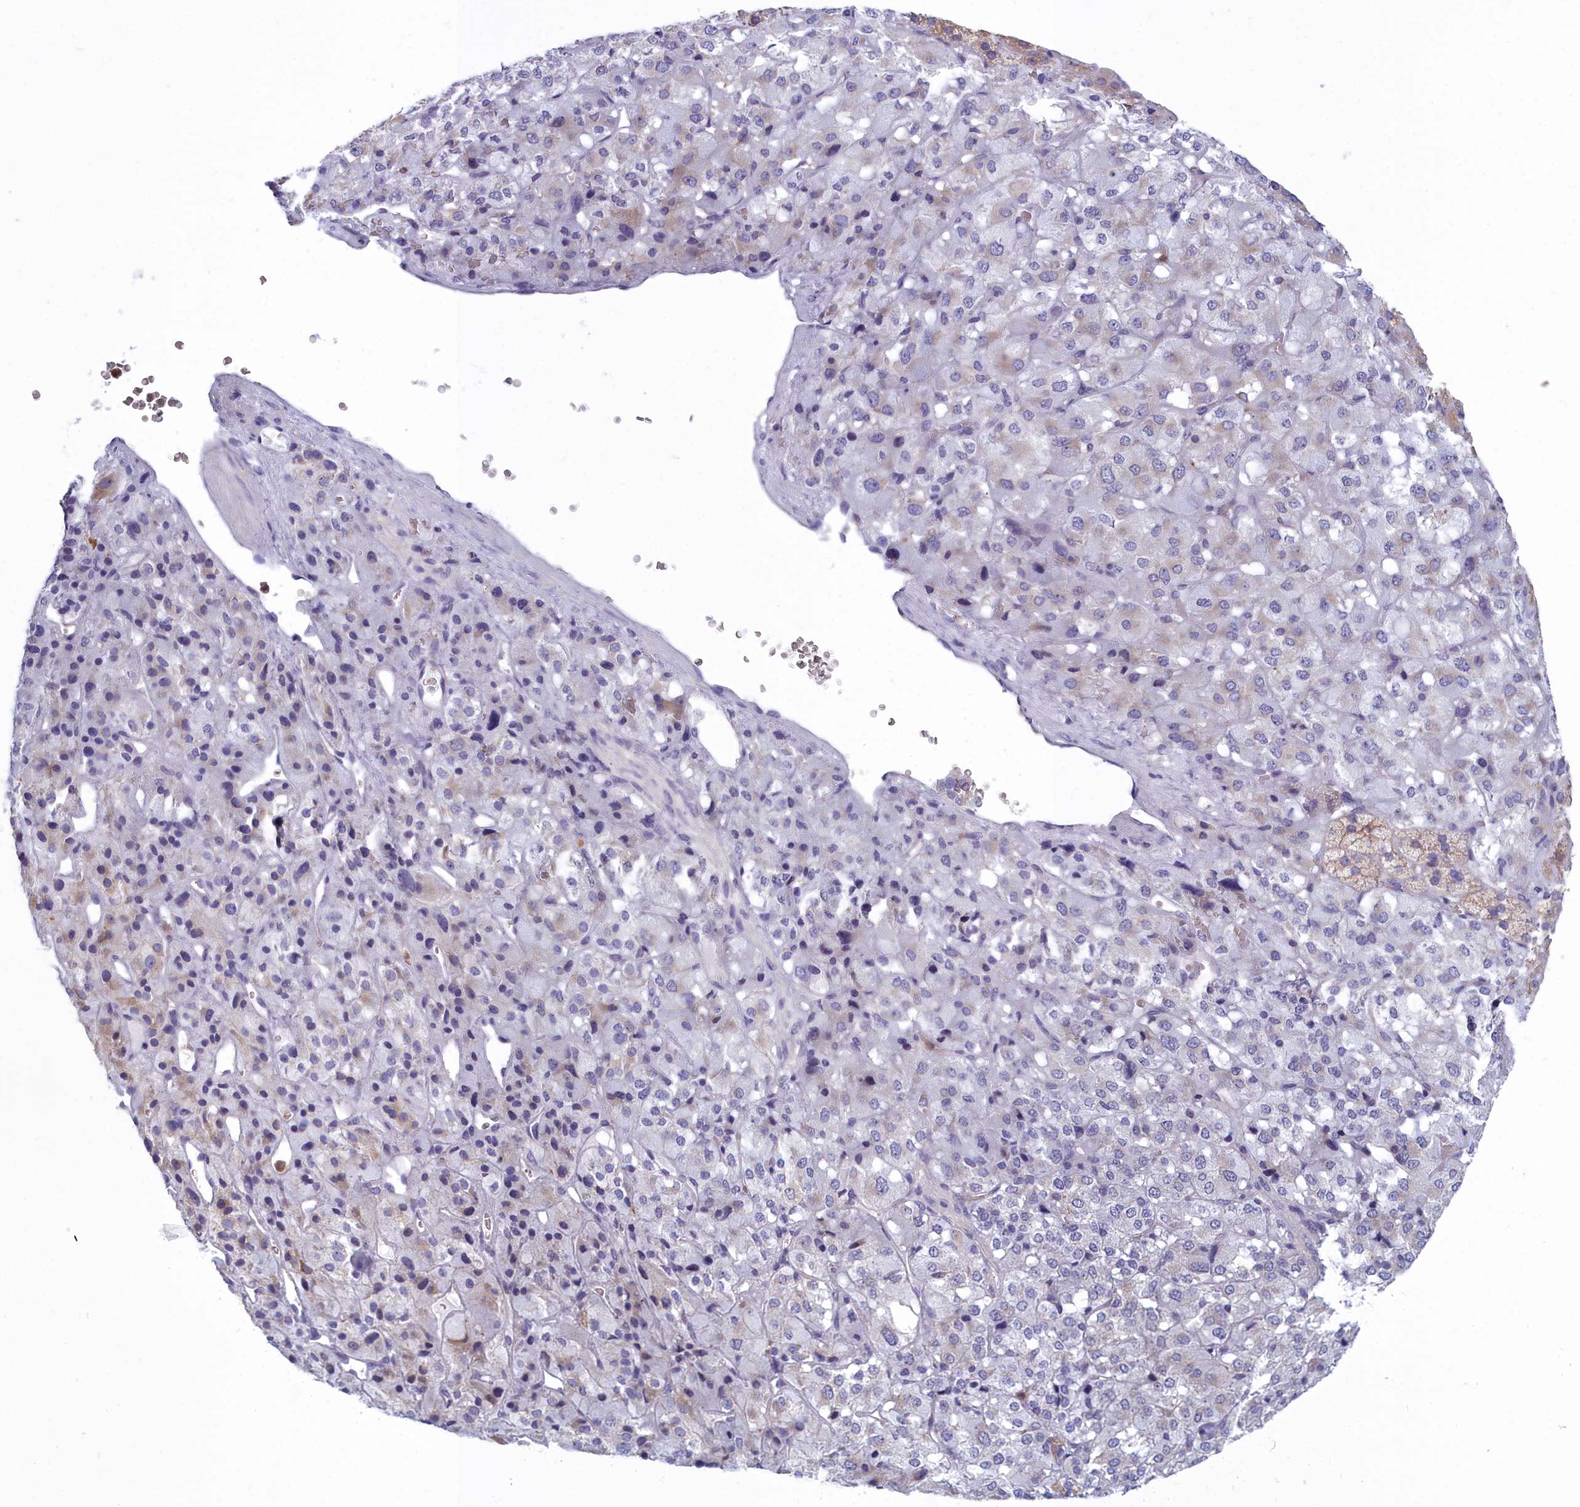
{"staining": {"intensity": "moderate", "quantity": "<25%", "location": "cytoplasmic/membranous"}, "tissue": "adrenal gland", "cell_type": "Glandular cells", "image_type": "normal", "snomed": [{"axis": "morphology", "description": "Normal tissue, NOS"}, {"axis": "topography", "description": "Adrenal gland"}], "caption": "Protein staining of normal adrenal gland demonstrates moderate cytoplasmic/membranous positivity in approximately <25% of glandular cells. The protein is stained brown, and the nuclei are stained in blue (DAB (3,3'-diaminobenzidine) IHC with brightfield microscopy, high magnification).", "gene": "HM13", "patient": {"sex": "female", "age": 44}}